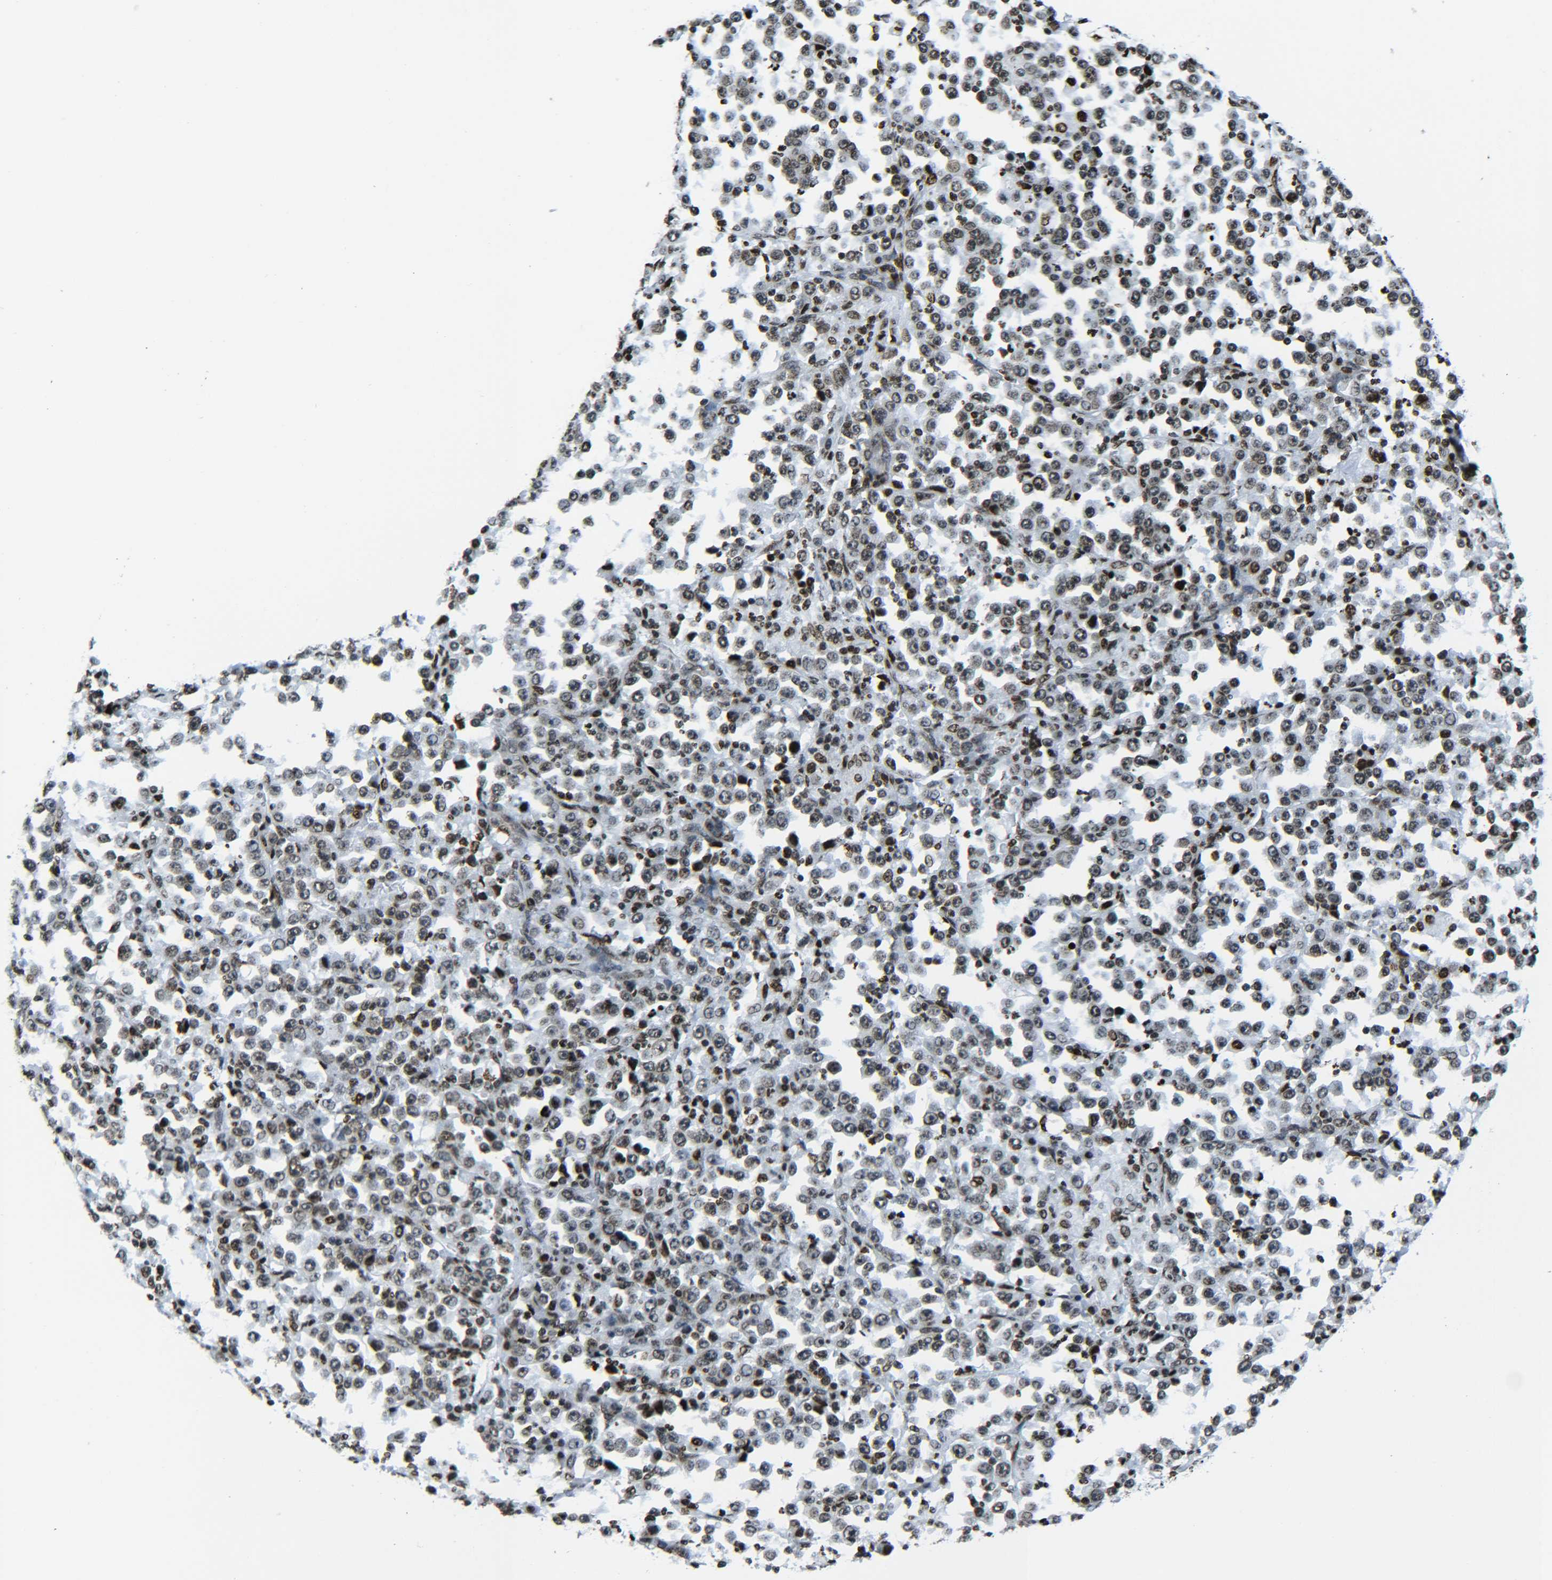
{"staining": {"intensity": "moderate", "quantity": "25%-75%", "location": "nuclear"}, "tissue": "stomach cancer", "cell_type": "Tumor cells", "image_type": "cancer", "snomed": [{"axis": "morphology", "description": "Normal tissue, NOS"}, {"axis": "morphology", "description": "Adenocarcinoma, NOS"}, {"axis": "topography", "description": "Stomach, upper"}, {"axis": "topography", "description": "Stomach"}], "caption": "IHC (DAB (3,3'-diaminobenzidine)) staining of stomach cancer reveals moderate nuclear protein positivity in about 25%-75% of tumor cells.", "gene": "H2AX", "patient": {"sex": "male", "age": 59}}